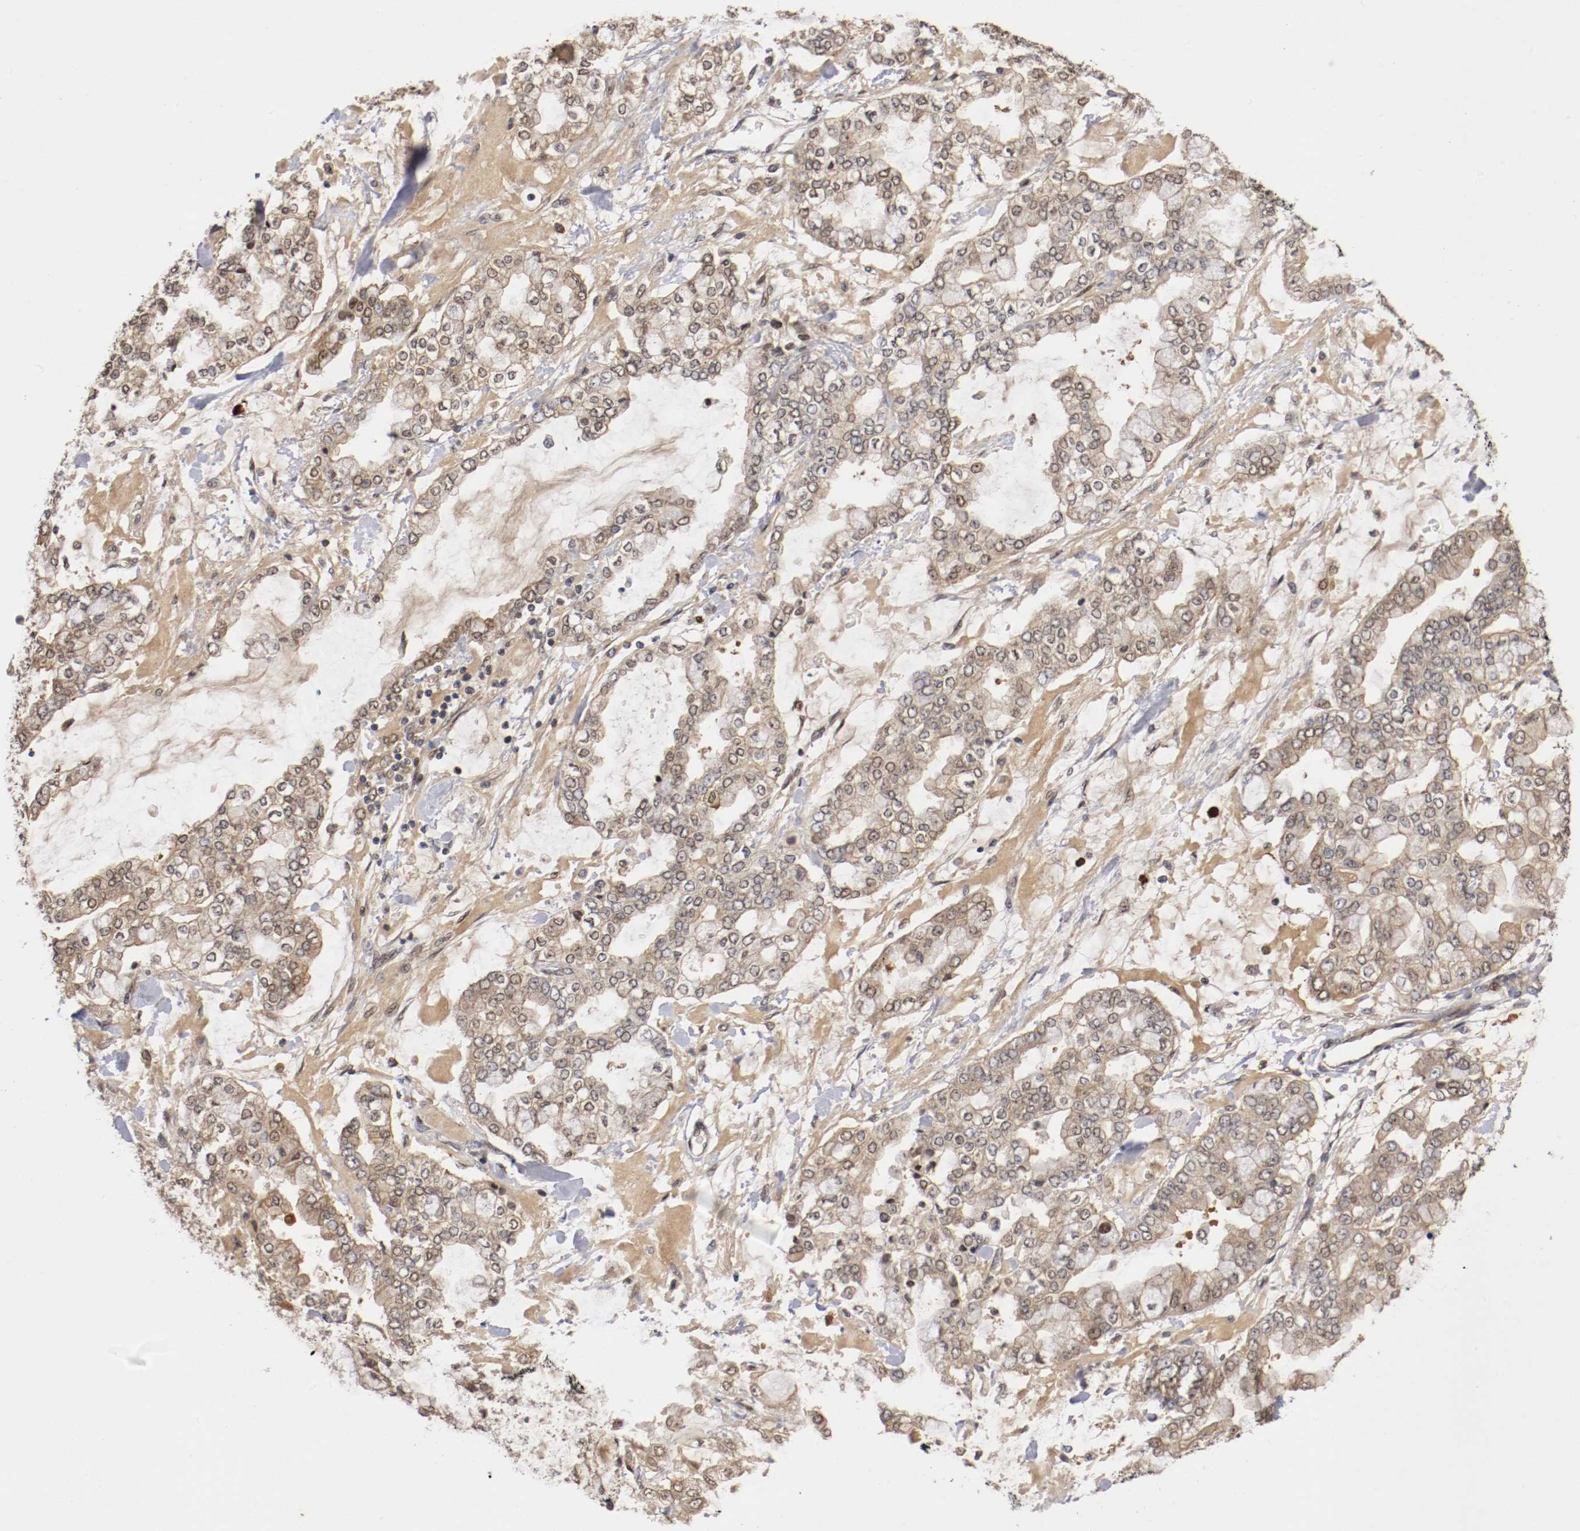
{"staining": {"intensity": "weak", "quantity": ">75%", "location": "cytoplasmic/membranous,nuclear"}, "tissue": "stomach cancer", "cell_type": "Tumor cells", "image_type": "cancer", "snomed": [{"axis": "morphology", "description": "Normal tissue, NOS"}, {"axis": "morphology", "description": "Adenocarcinoma, NOS"}, {"axis": "topography", "description": "Stomach, upper"}, {"axis": "topography", "description": "Stomach"}], "caption": "The image demonstrates immunohistochemical staining of stomach cancer (adenocarcinoma). There is weak cytoplasmic/membranous and nuclear positivity is appreciated in approximately >75% of tumor cells. The protein of interest is stained brown, and the nuclei are stained in blue (DAB (3,3'-diaminobenzidine) IHC with brightfield microscopy, high magnification).", "gene": "DNMT3B", "patient": {"sex": "male", "age": 76}}